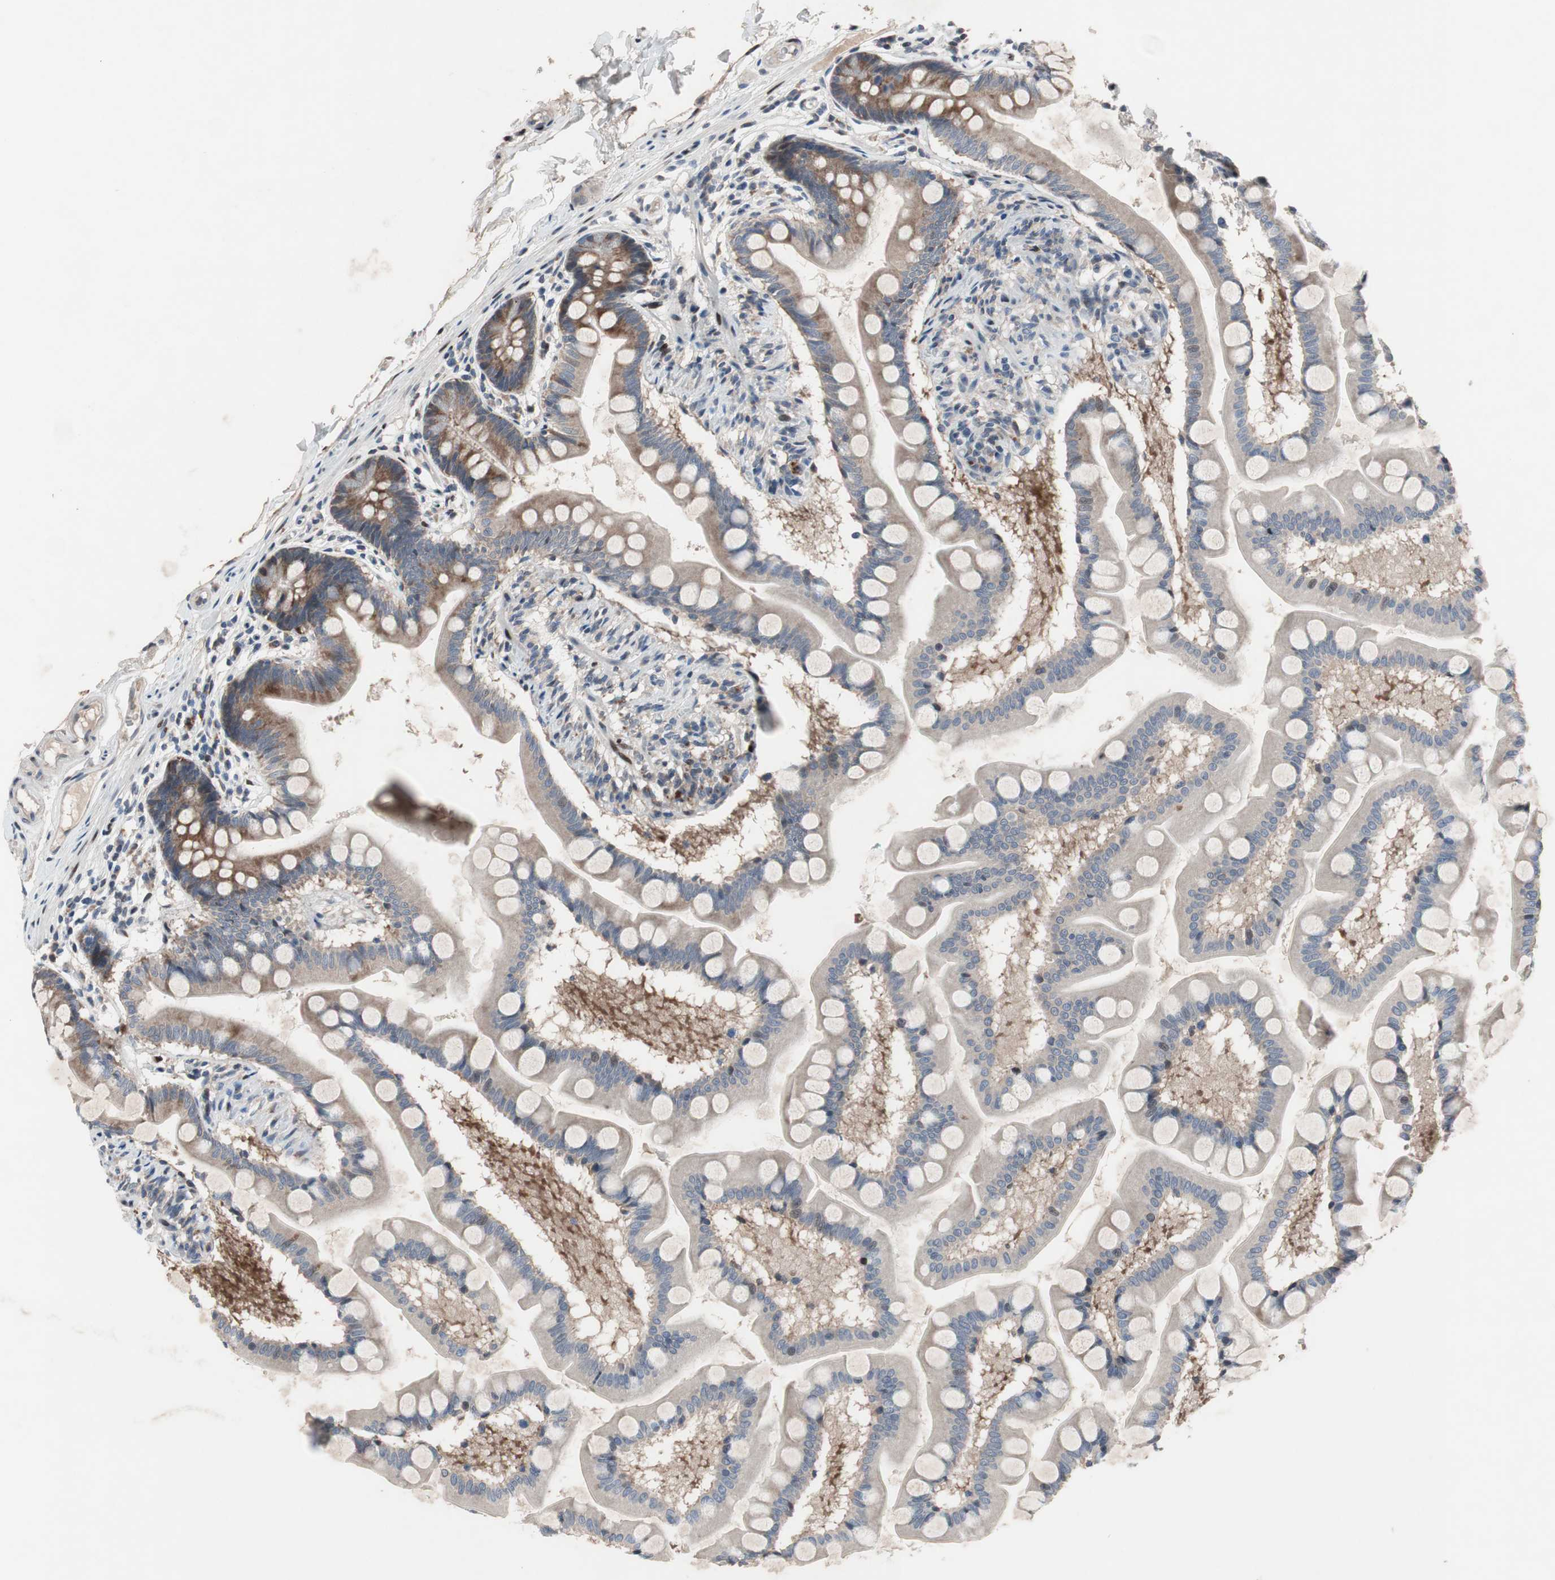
{"staining": {"intensity": "moderate", "quantity": "25%-75%", "location": "cytoplasmic/membranous"}, "tissue": "small intestine", "cell_type": "Glandular cells", "image_type": "normal", "snomed": [{"axis": "morphology", "description": "Normal tissue, NOS"}, {"axis": "topography", "description": "Small intestine"}], "caption": "The image demonstrates staining of normal small intestine, revealing moderate cytoplasmic/membranous protein staining (brown color) within glandular cells.", "gene": "MUTYH", "patient": {"sex": "male", "age": 41}}